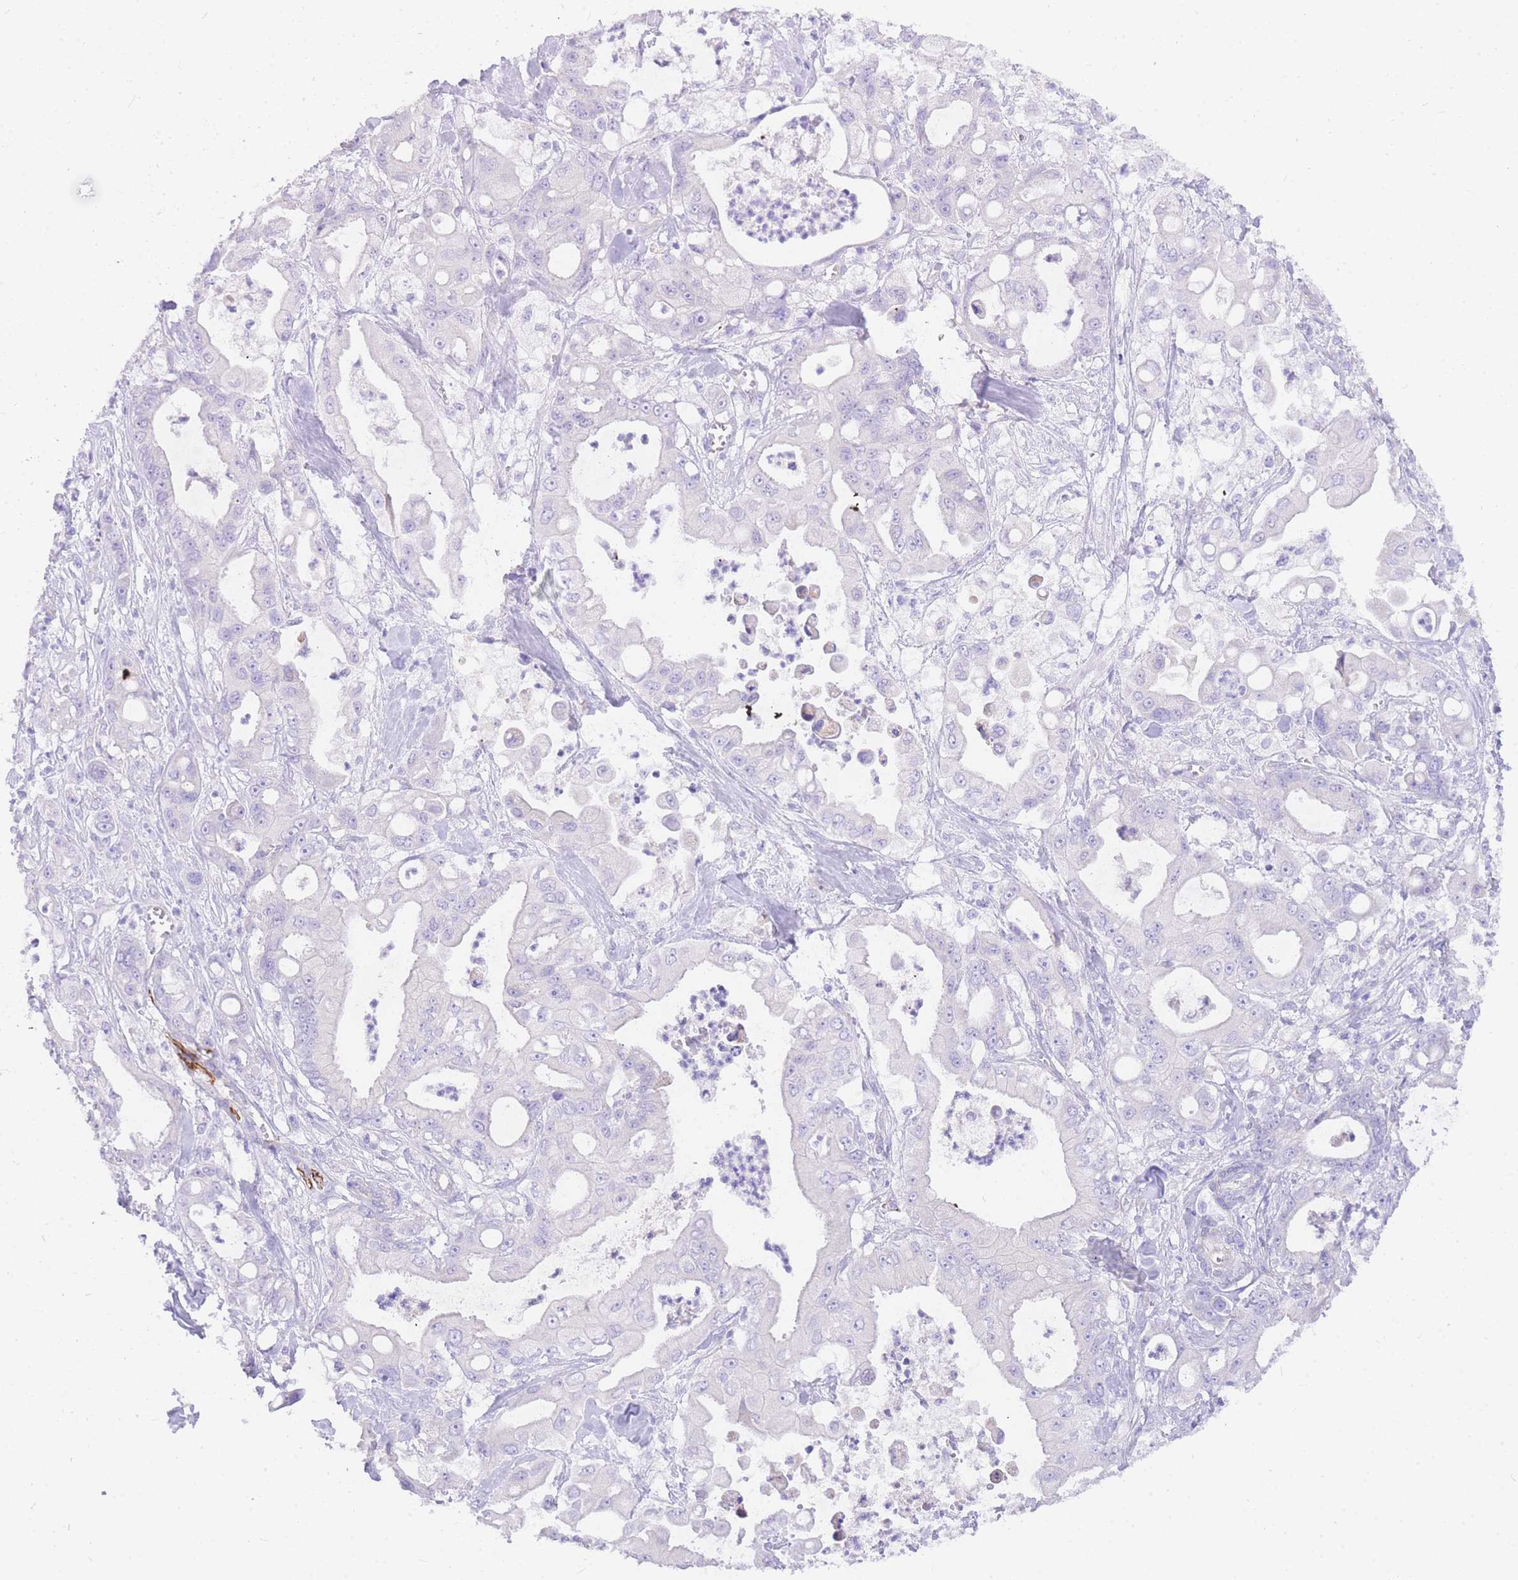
{"staining": {"intensity": "negative", "quantity": "none", "location": "none"}, "tissue": "pancreatic cancer", "cell_type": "Tumor cells", "image_type": "cancer", "snomed": [{"axis": "morphology", "description": "Adenocarcinoma, NOS"}, {"axis": "topography", "description": "Pancreas"}], "caption": "This is an immunohistochemistry (IHC) photomicrograph of human pancreatic adenocarcinoma. There is no staining in tumor cells.", "gene": "UPK1A", "patient": {"sex": "male", "age": 68}}